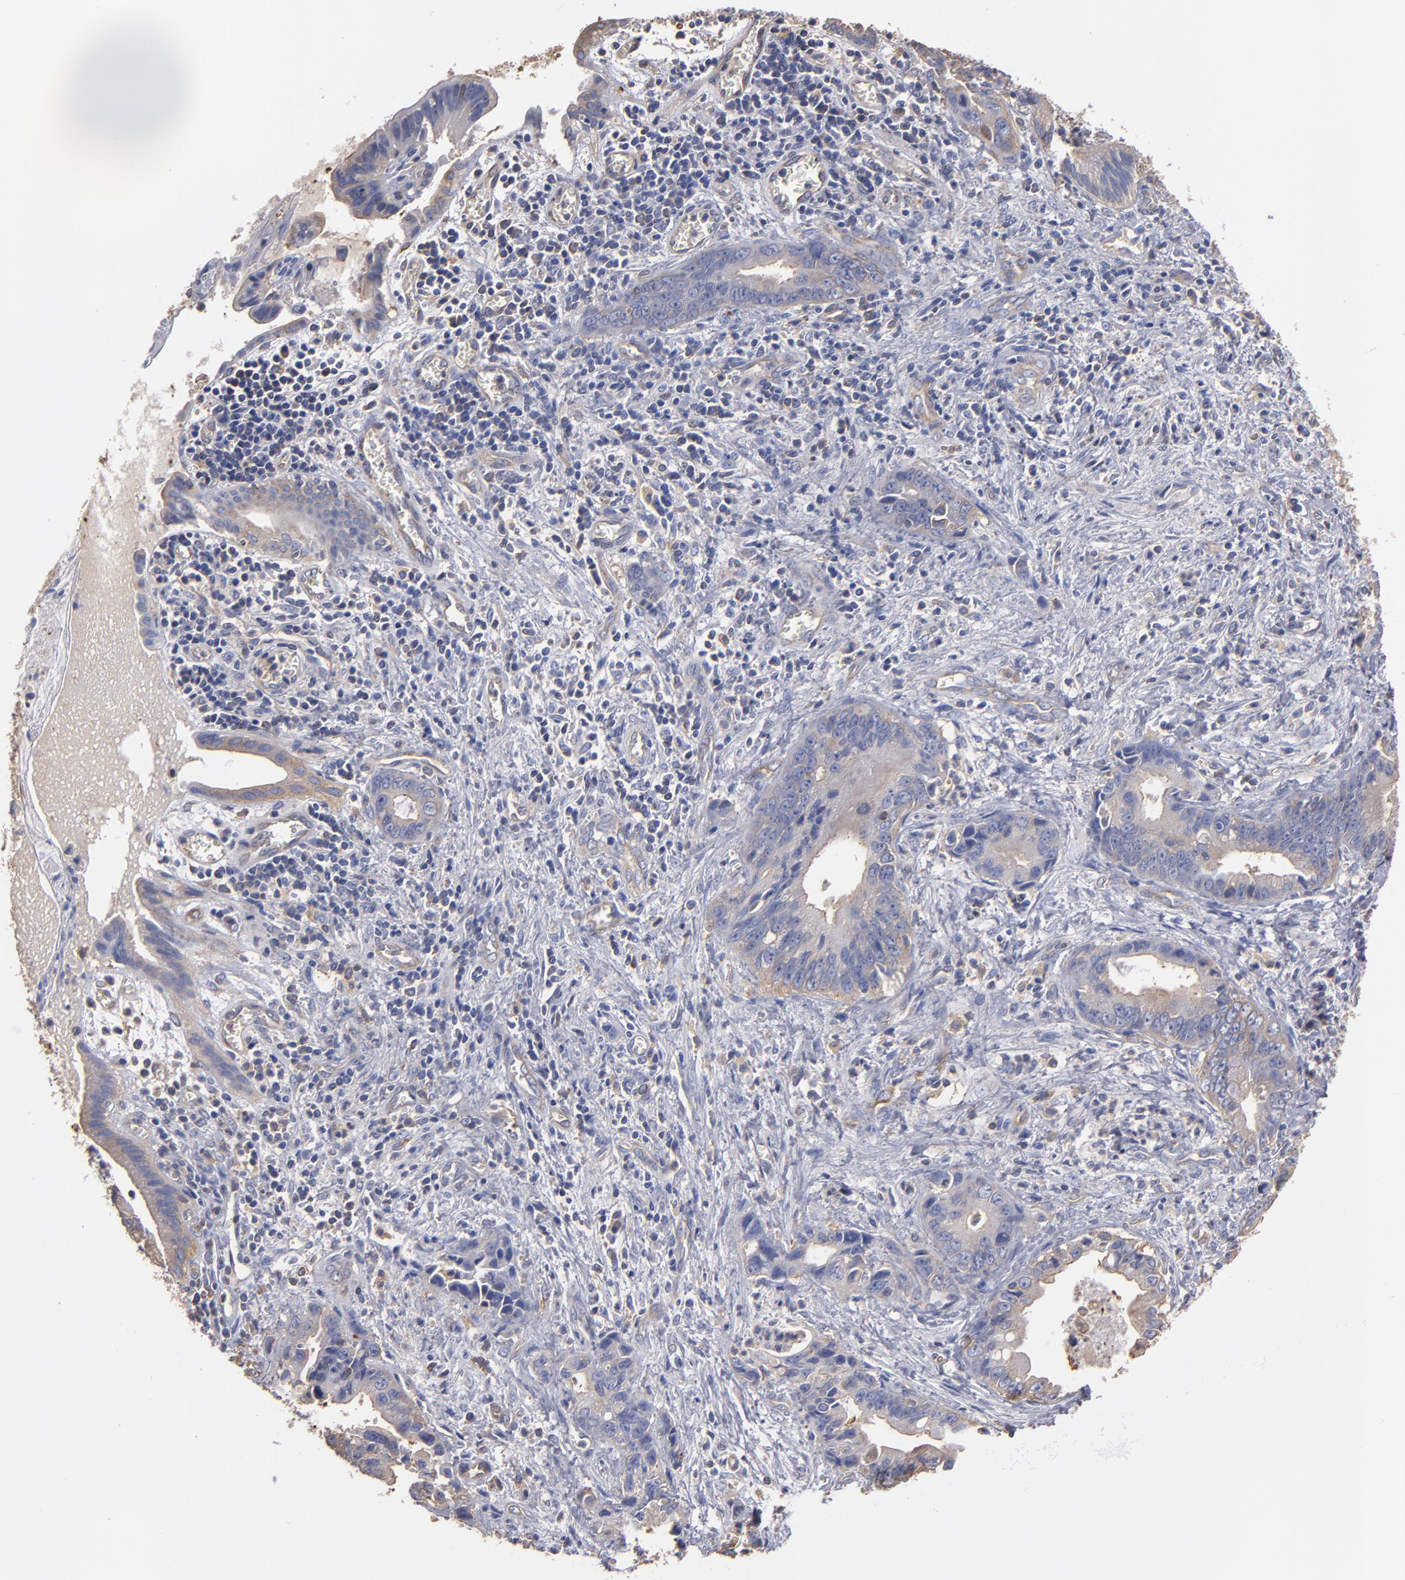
{"staining": {"intensity": "weak", "quantity": "25%-75%", "location": "cytoplasmic/membranous"}, "tissue": "liver cancer", "cell_type": "Tumor cells", "image_type": "cancer", "snomed": [{"axis": "morphology", "description": "Cholangiocarcinoma"}, {"axis": "topography", "description": "Liver"}], "caption": "Tumor cells show low levels of weak cytoplasmic/membranous staining in about 25%-75% of cells in liver cancer (cholangiocarcinoma).", "gene": "ESYT2", "patient": {"sex": "female", "age": 55}}